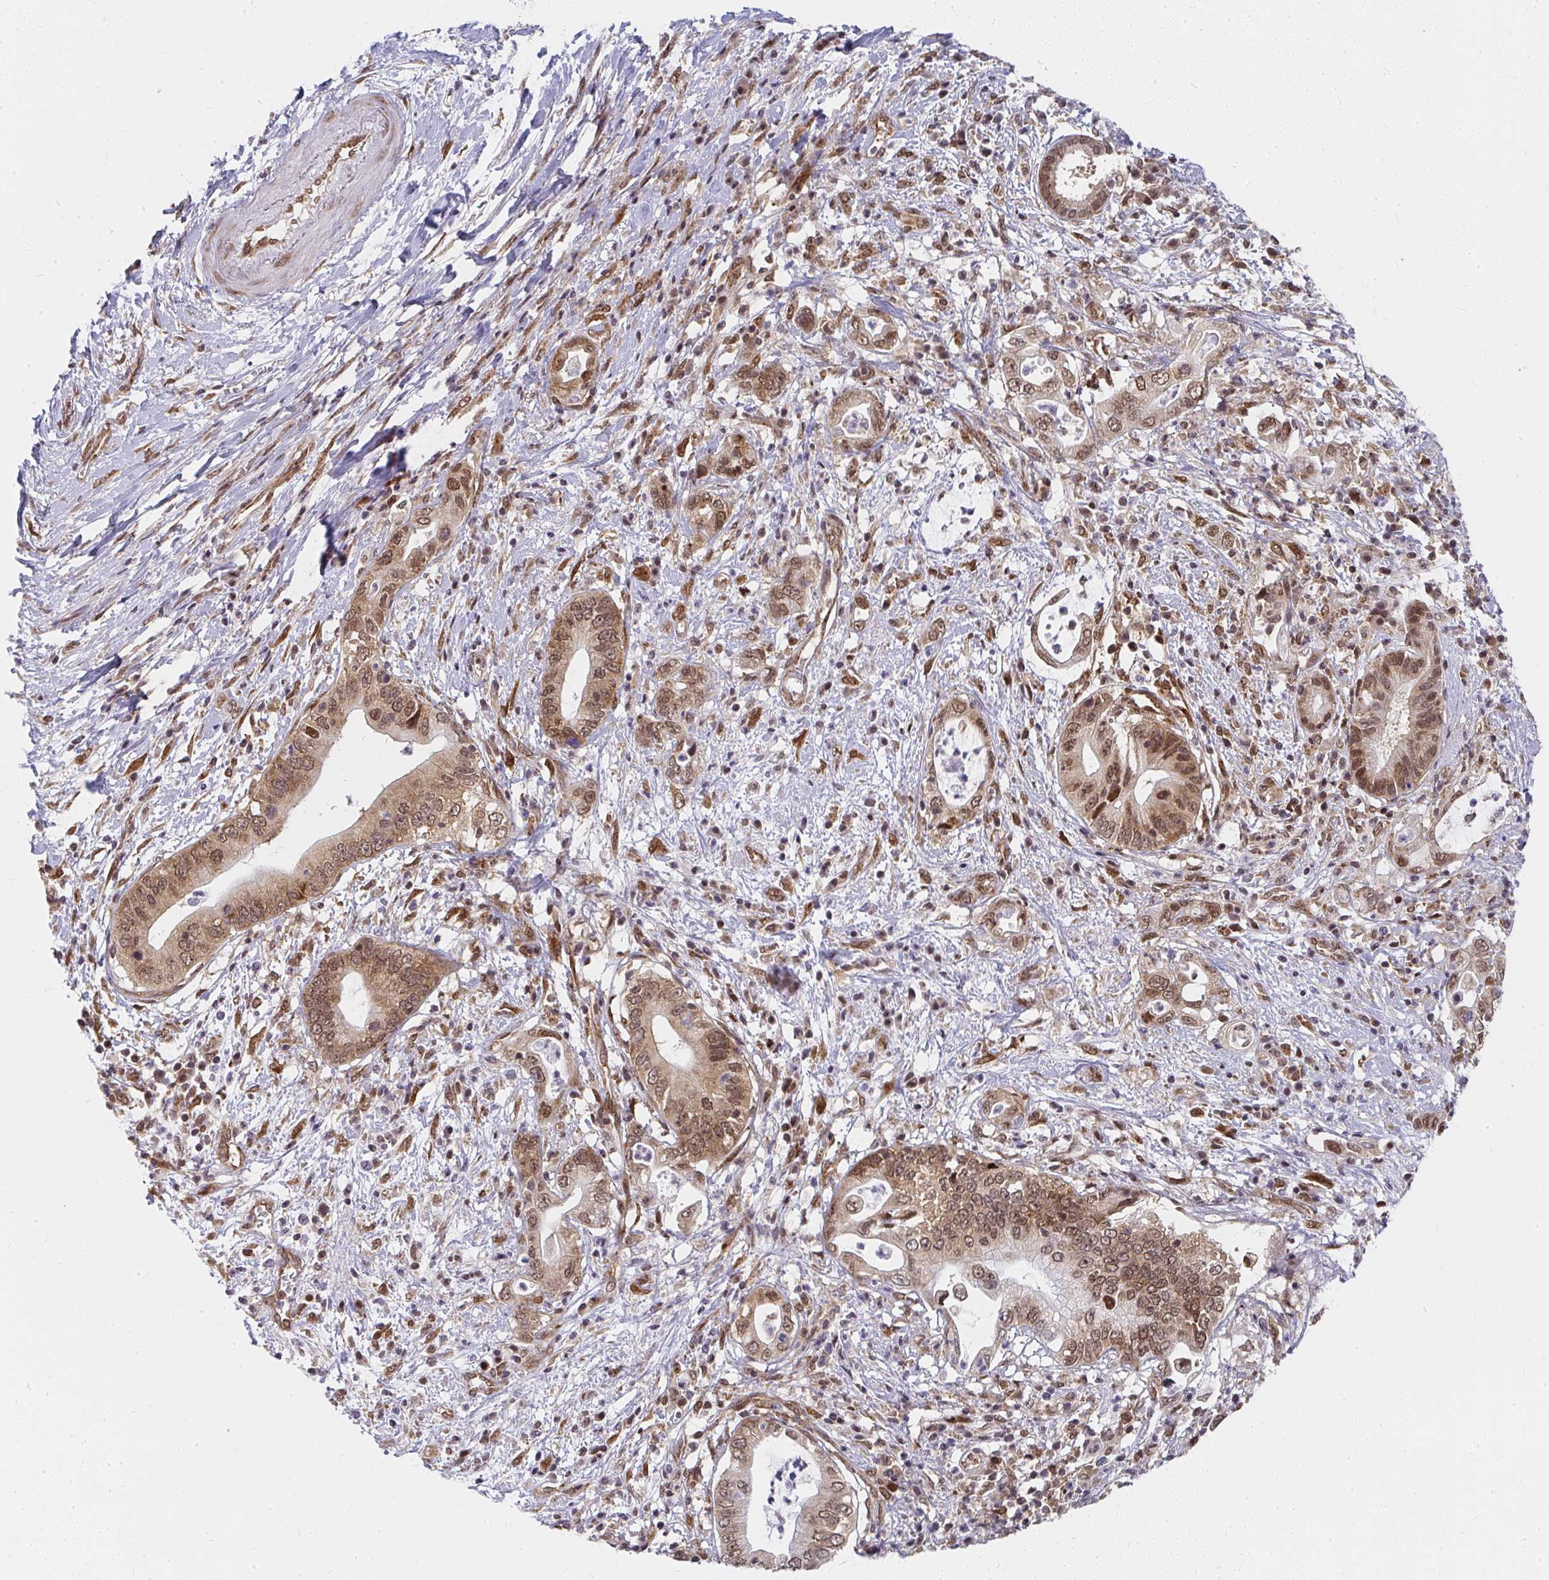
{"staining": {"intensity": "moderate", "quantity": ">75%", "location": "cytoplasmic/membranous,nuclear"}, "tissue": "pancreatic cancer", "cell_type": "Tumor cells", "image_type": "cancer", "snomed": [{"axis": "morphology", "description": "Adenocarcinoma, NOS"}, {"axis": "topography", "description": "Pancreas"}], "caption": "Moderate cytoplasmic/membranous and nuclear expression for a protein is seen in about >75% of tumor cells of pancreatic cancer (adenocarcinoma) using immunohistochemistry.", "gene": "SYNCRIP", "patient": {"sex": "female", "age": 72}}